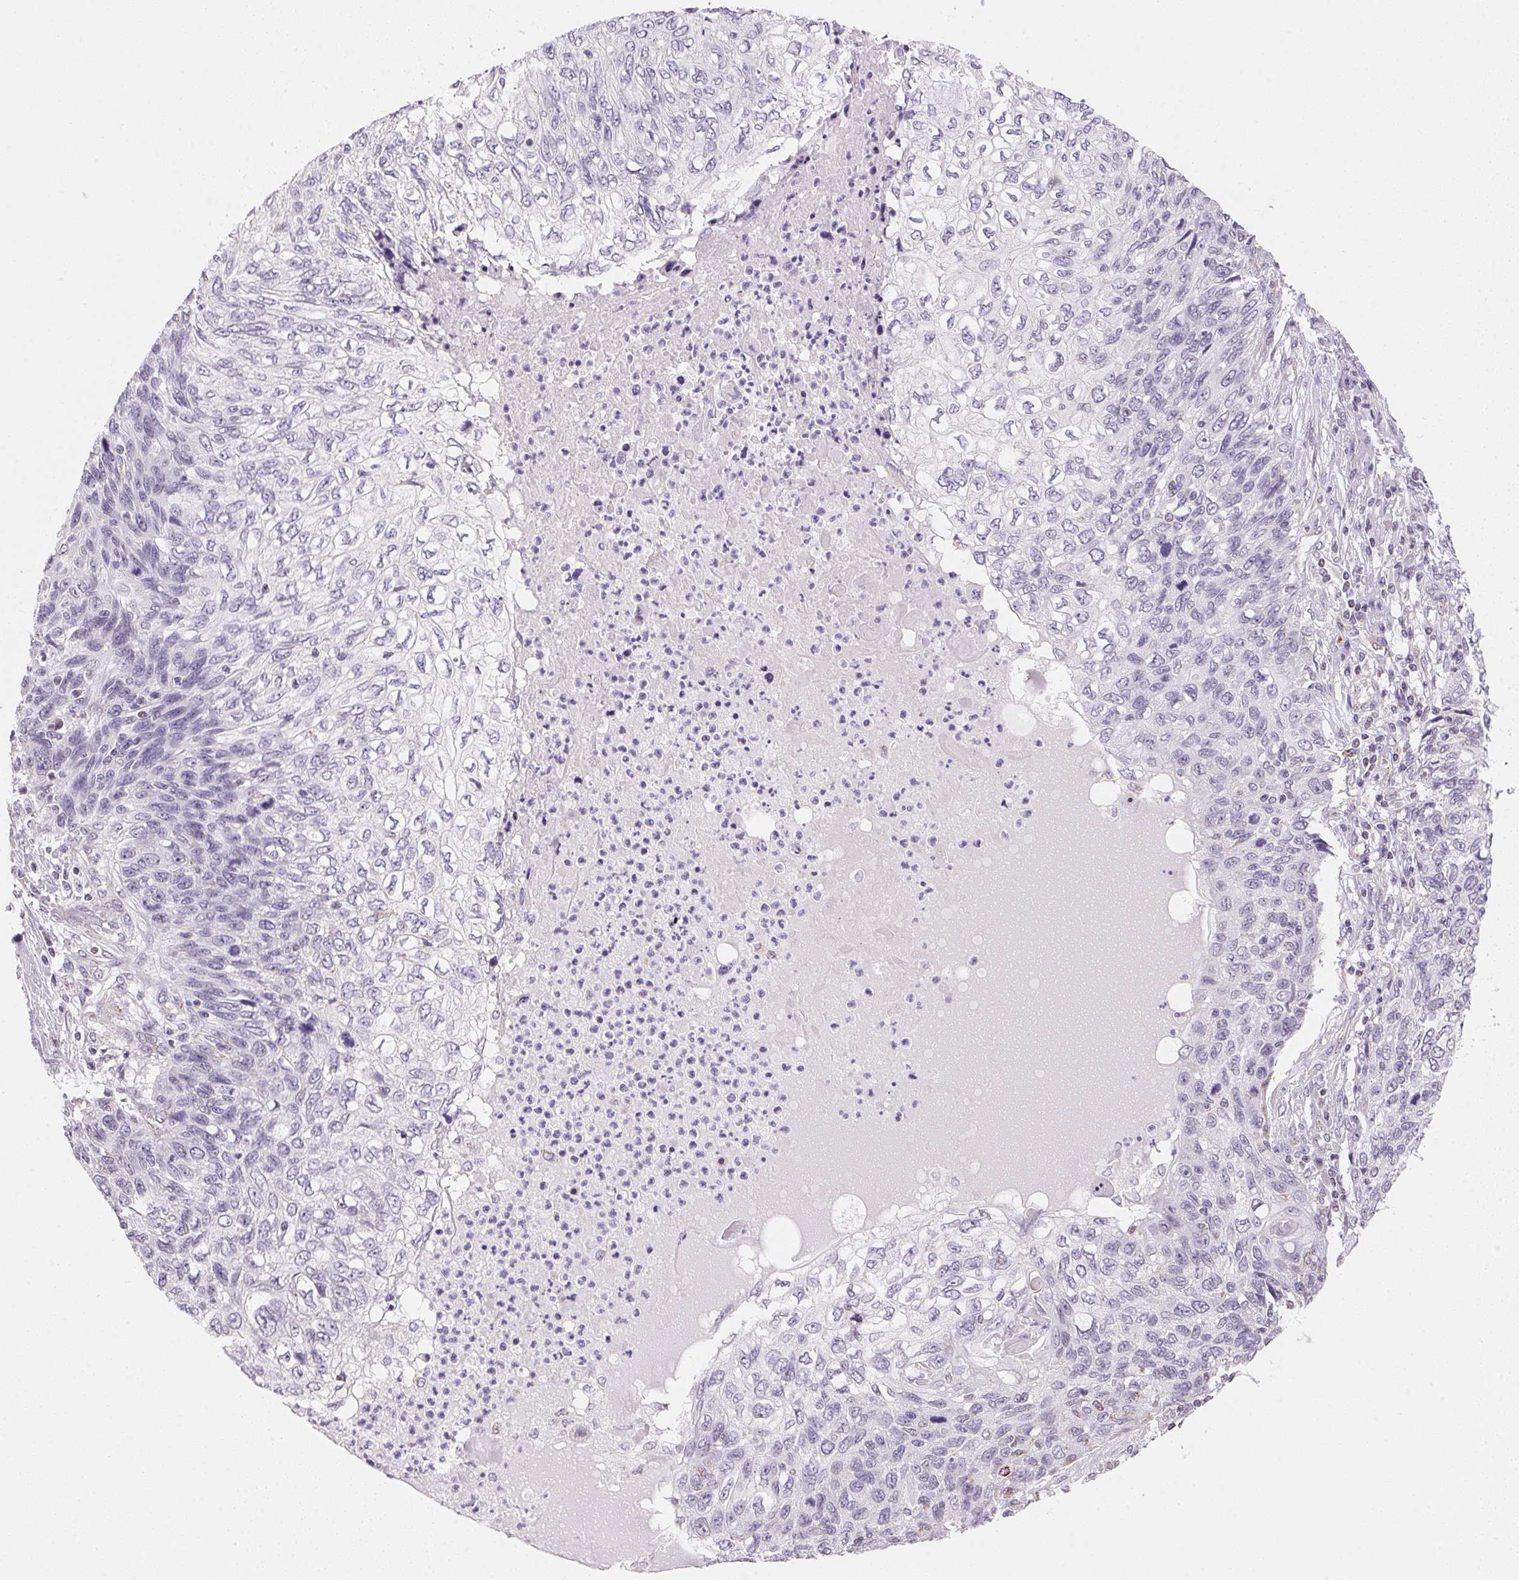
{"staining": {"intensity": "negative", "quantity": "none", "location": "none"}, "tissue": "skin cancer", "cell_type": "Tumor cells", "image_type": "cancer", "snomed": [{"axis": "morphology", "description": "Squamous cell carcinoma, NOS"}, {"axis": "topography", "description": "Skin"}], "caption": "High magnification brightfield microscopy of squamous cell carcinoma (skin) stained with DAB (brown) and counterstained with hematoxylin (blue): tumor cells show no significant positivity. The staining is performed using DAB (3,3'-diaminobenzidine) brown chromogen with nuclei counter-stained in using hematoxylin.", "gene": "GIPC2", "patient": {"sex": "male", "age": 92}}